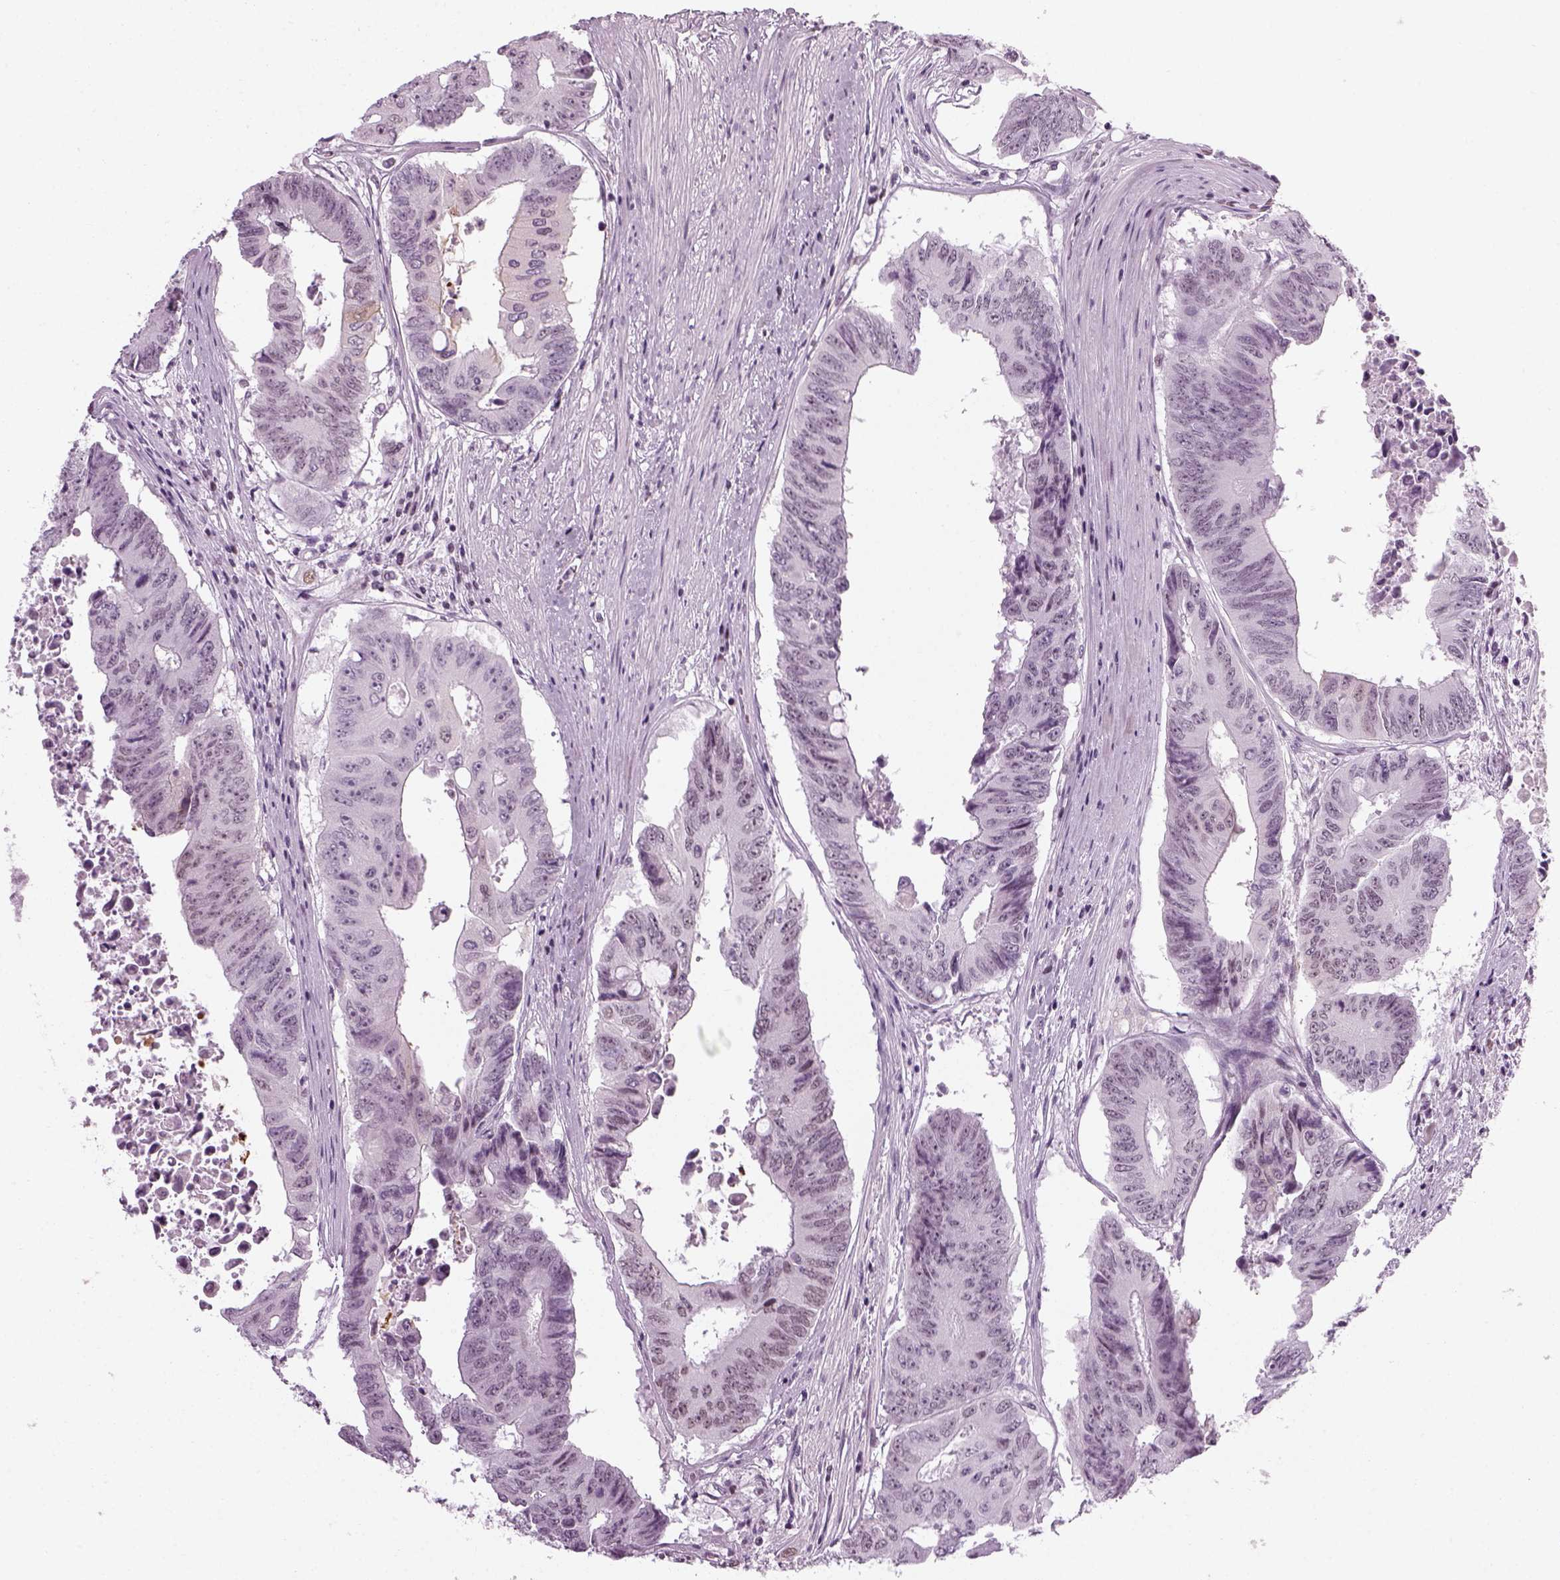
{"staining": {"intensity": "negative", "quantity": "none", "location": "none"}, "tissue": "colorectal cancer", "cell_type": "Tumor cells", "image_type": "cancer", "snomed": [{"axis": "morphology", "description": "Adenocarcinoma, NOS"}, {"axis": "topography", "description": "Rectum"}], "caption": "An immunohistochemistry histopathology image of adenocarcinoma (colorectal) is shown. There is no staining in tumor cells of adenocarcinoma (colorectal).", "gene": "KCNG2", "patient": {"sex": "male", "age": 59}}